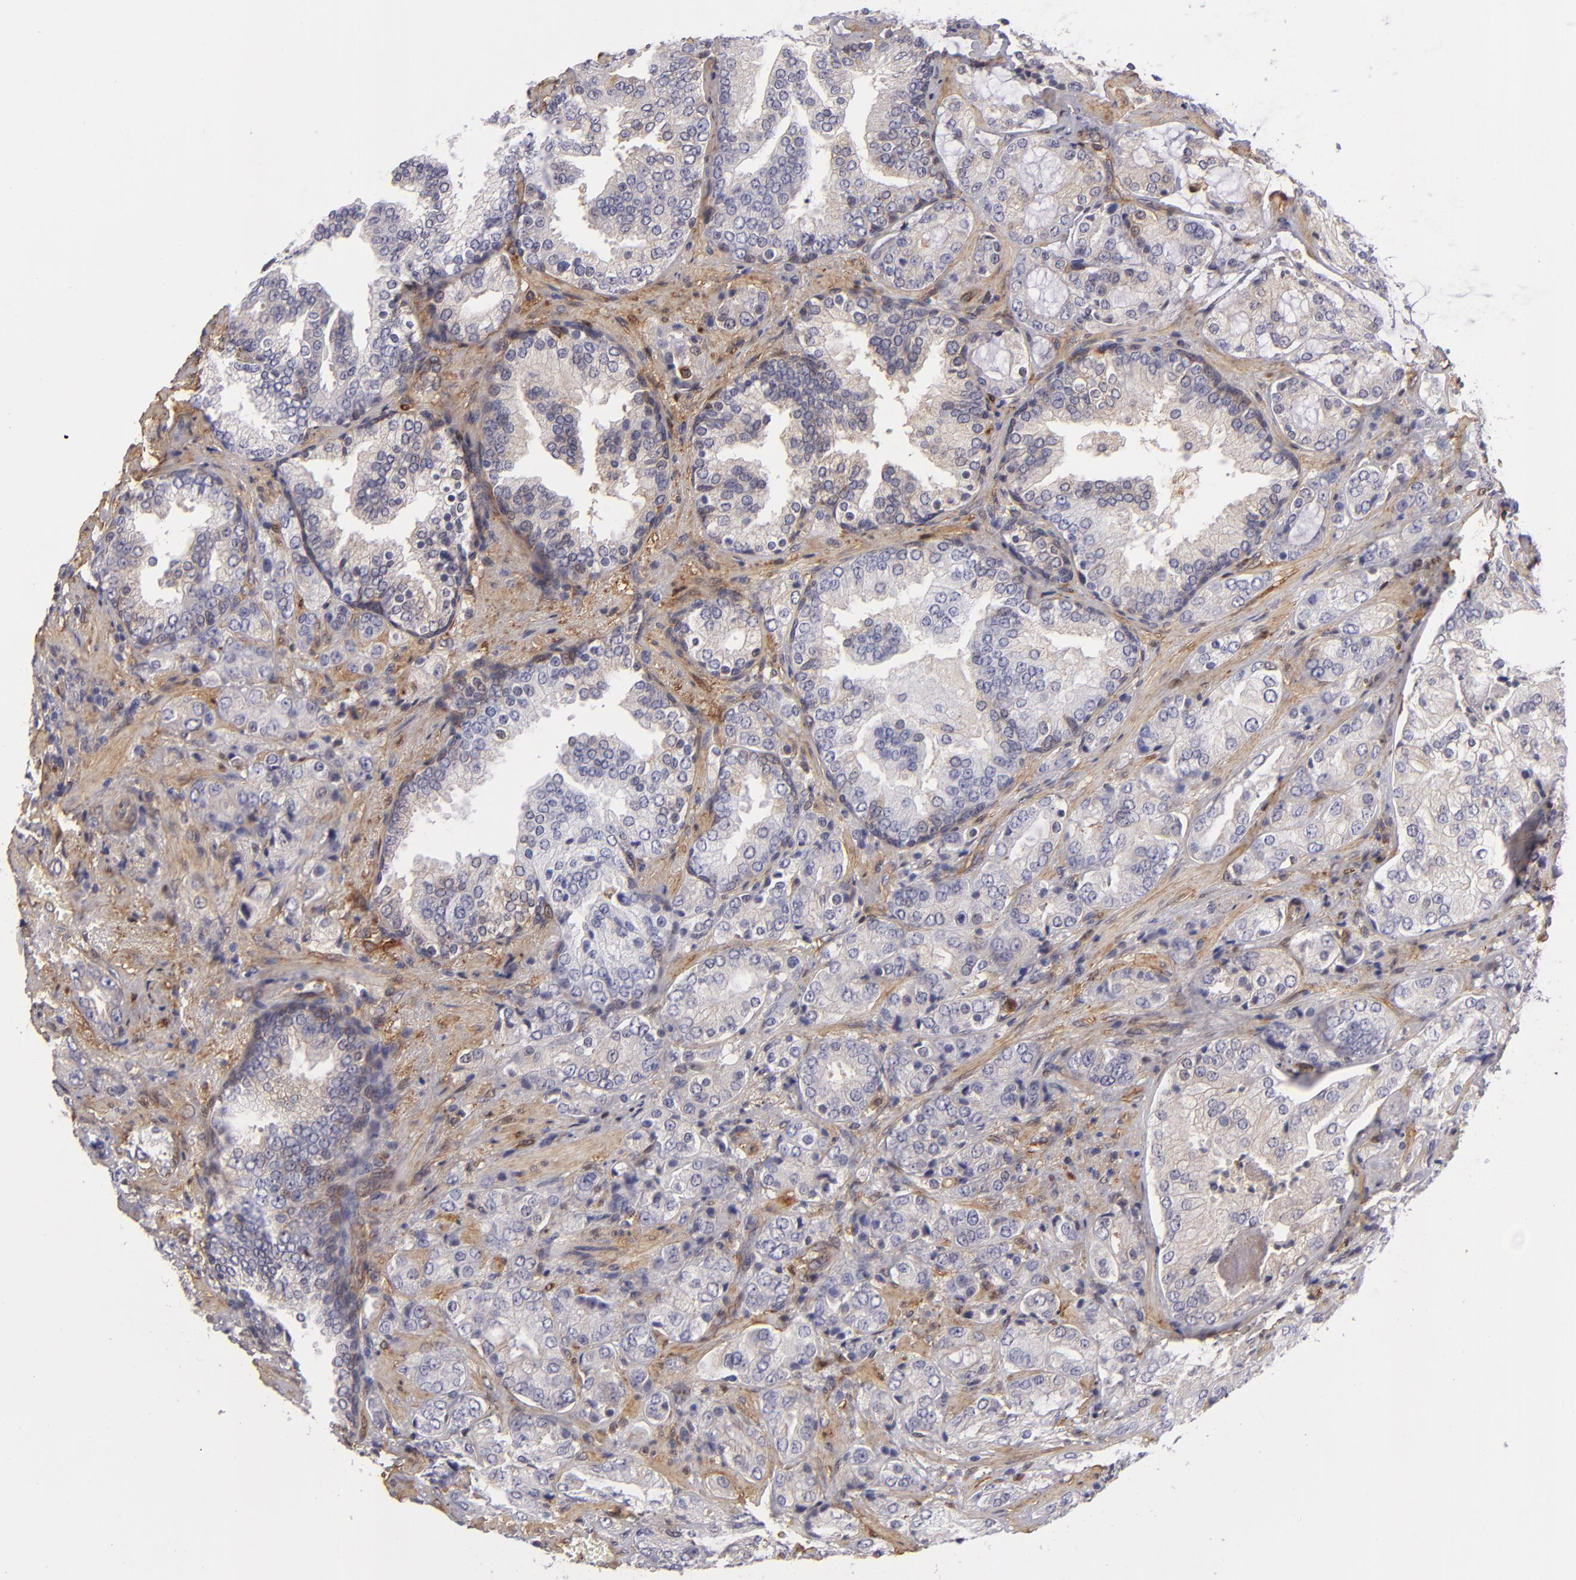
{"staining": {"intensity": "weak", "quantity": ">75%", "location": "cytoplasmic/membranous"}, "tissue": "prostate cancer", "cell_type": "Tumor cells", "image_type": "cancer", "snomed": [{"axis": "morphology", "description": "Adenocarcinoma, Medium grade"}, {"axis": "topography", "description": "Prostate"}], "caption": "Immunohistochemistry (IHC) of human prostate cancer reveals low levels of weak cytoplasmic/membranous positivity in approximately >75% of tumor cells.", "gene": "VCL", "patient": {"sex": "male", "age": 70}}